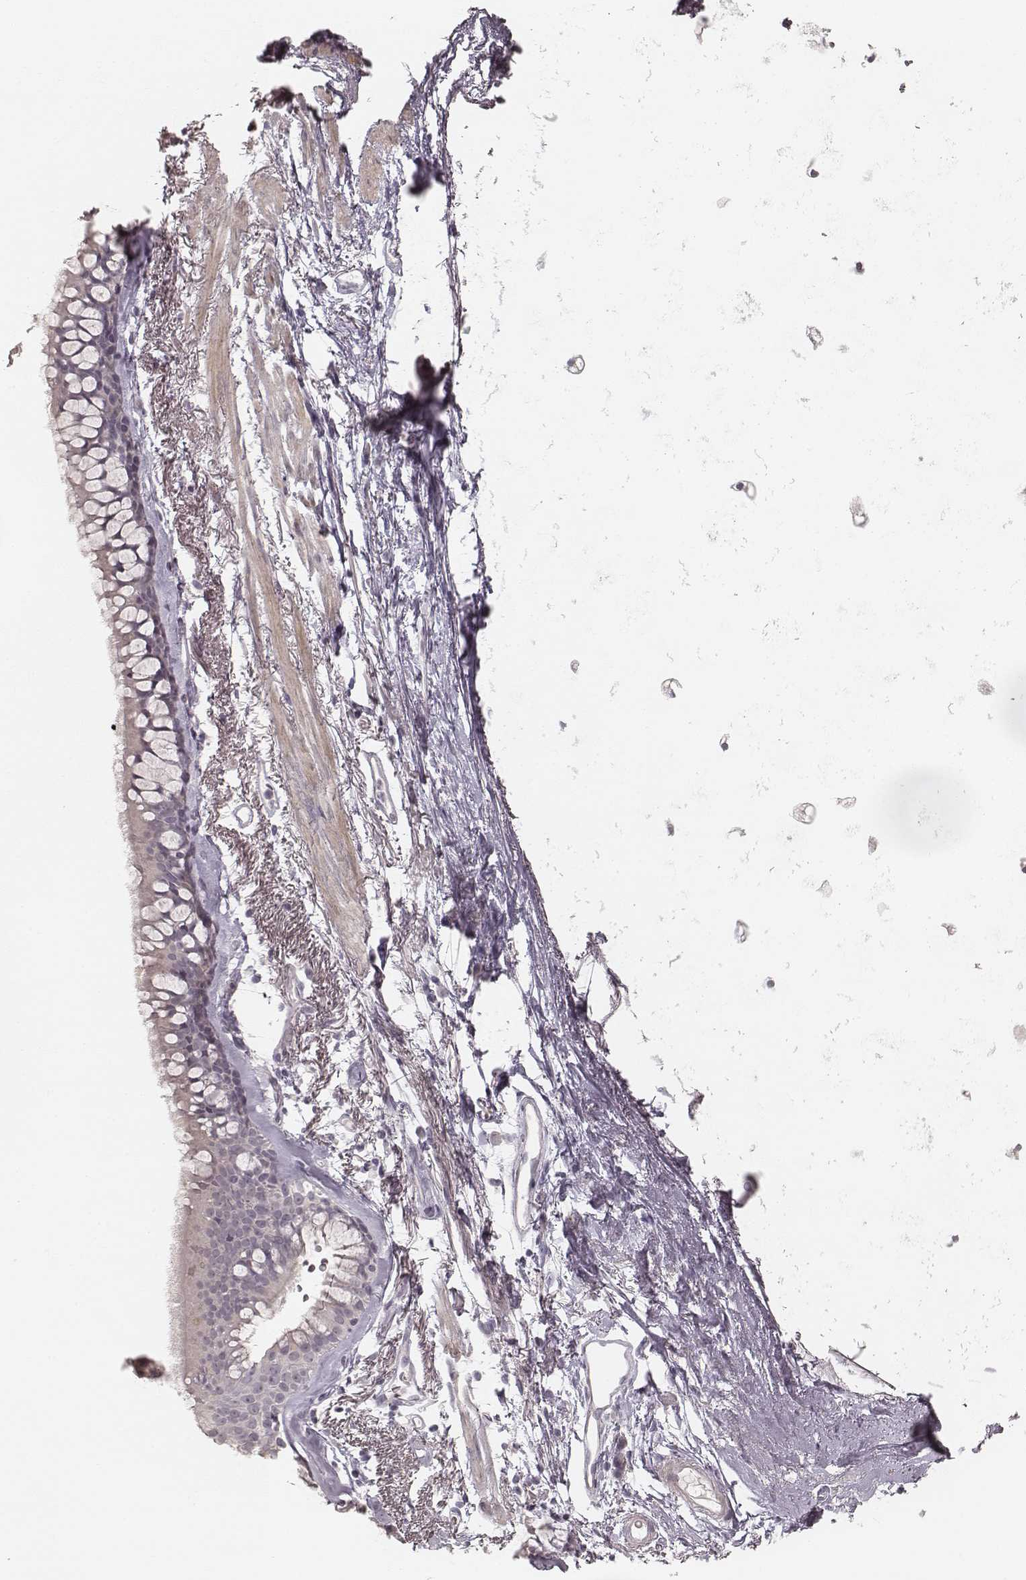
{"staining": {"intensity": "negative", "quantity": "none", "location": "none"}, "tissue": "bronchus", "cell_type": "Respiratory epithelial cells", "image_type": "normal", "snomed": [{"axis": "morphology", "description": "Normal tissue, NOS"}, {"axis": "morphology", "description": "Squamous cell carcinoma, NOS"}, {"axis": "topography", "description": "Cartilage tissue"}, {"axis": "topography", "description": "Bronchus"}], "caption": "The immunohistochemistry micrograph has no significant staining in respiratory epithelial cells of bronchus. Brightfield microscopy of IHC stained with DAB (3,3'-diaminobenzidine) (brown) and hematoxylin (blue), captured at high magnification.", "gene": "SPATA24", "patient": {"sex": "male", "age": 72}}